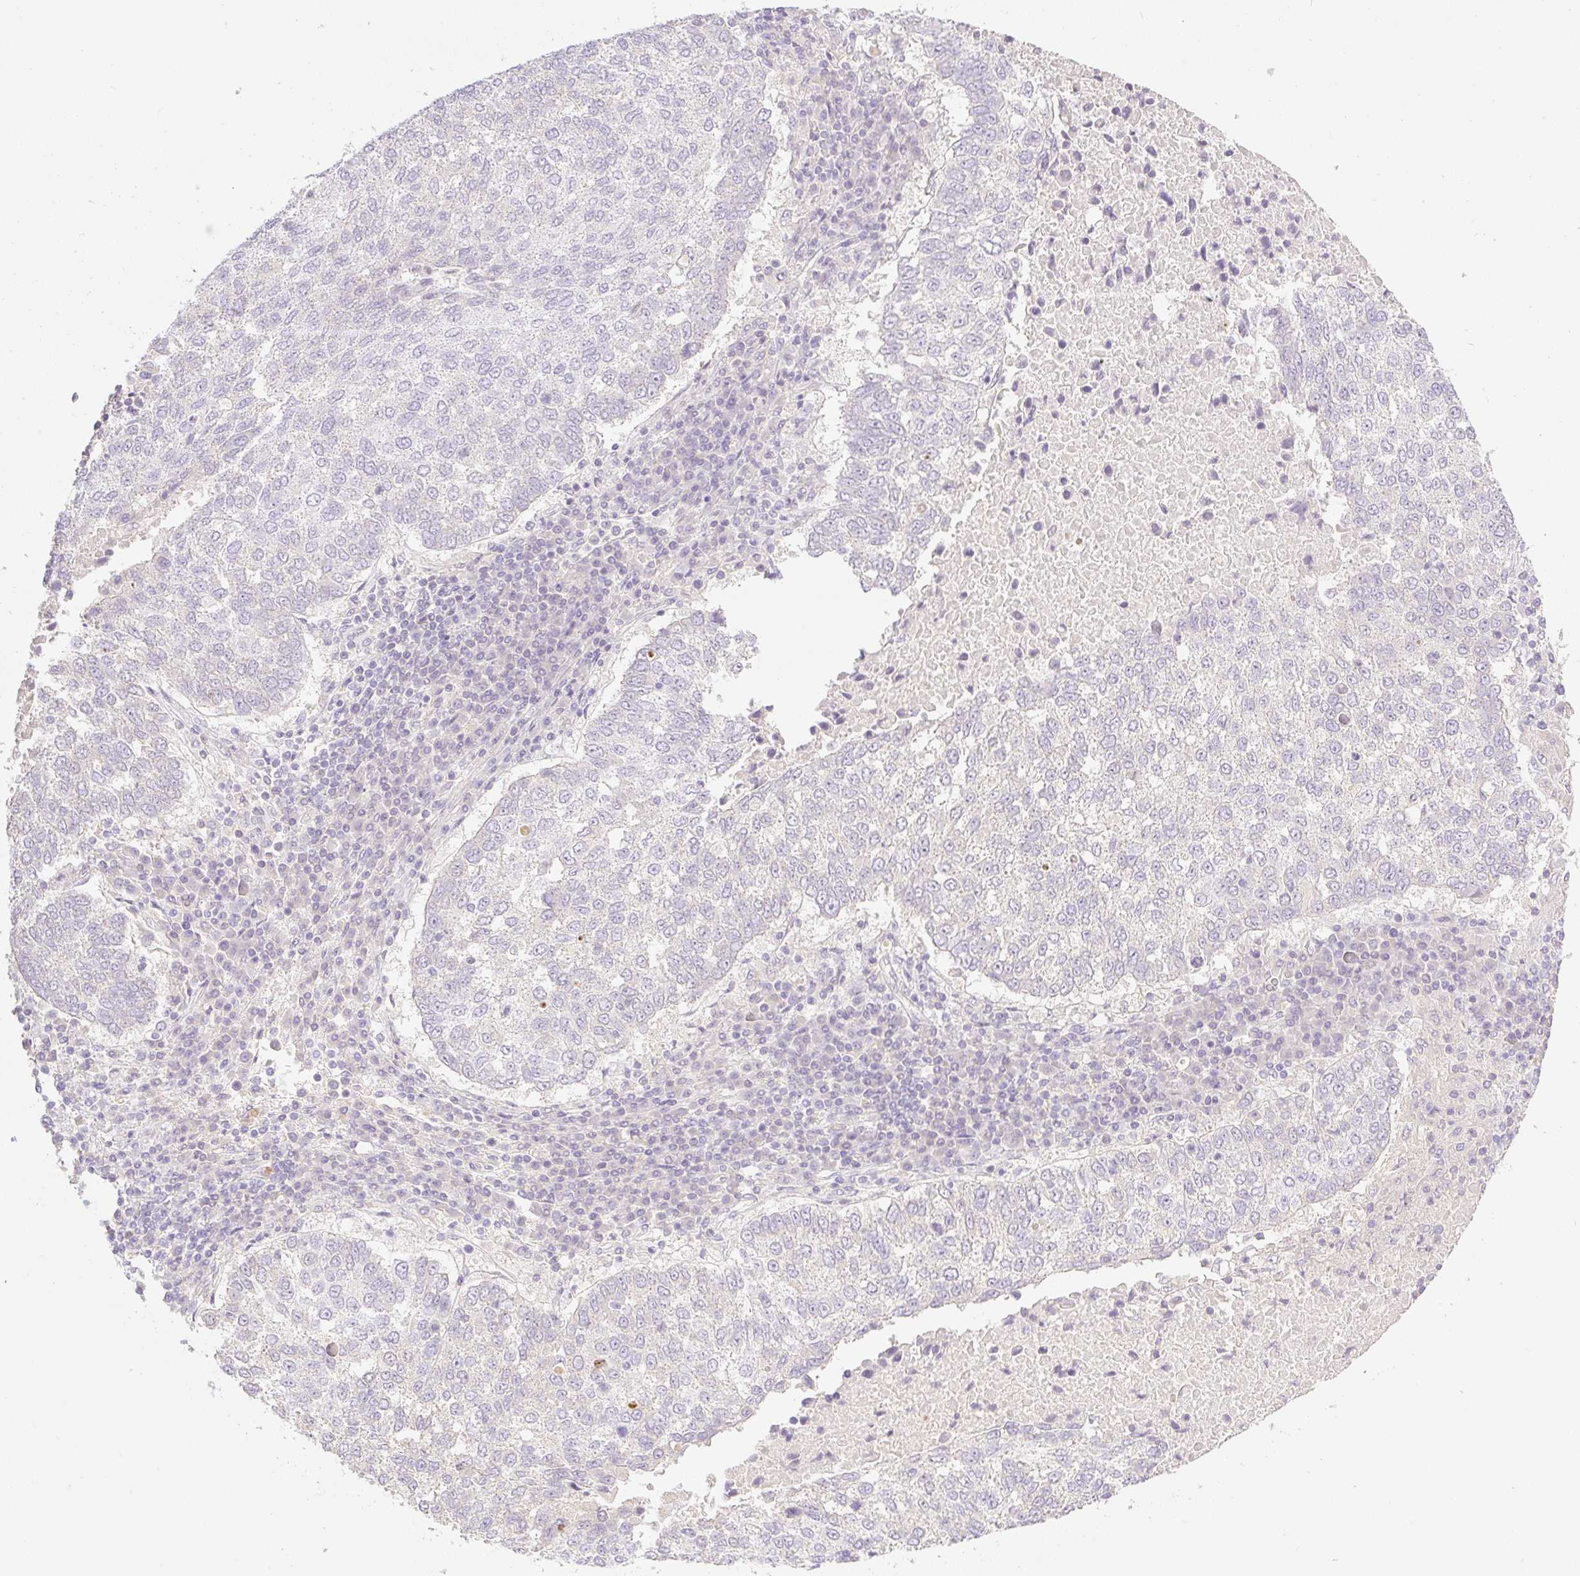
{"staining": {"intensity": "negative", "quantity": "none", "location": "none"}, "tissue": "lung cancer", "cell_type": "Tumor cells", "image_type": "cancer", "snomed": [{"axis": "morphology", "description": "Squamous cell carcinoma, NOS"}, {"axis": "topography", "description": "Lung"}], "caption": "Squamous cell carcinoma (lung) was stained to show a protein in brown. There is no significant staining in tumor cells.", "gene": "MIA2", "patient": {"sex": "male", "age": 73}}